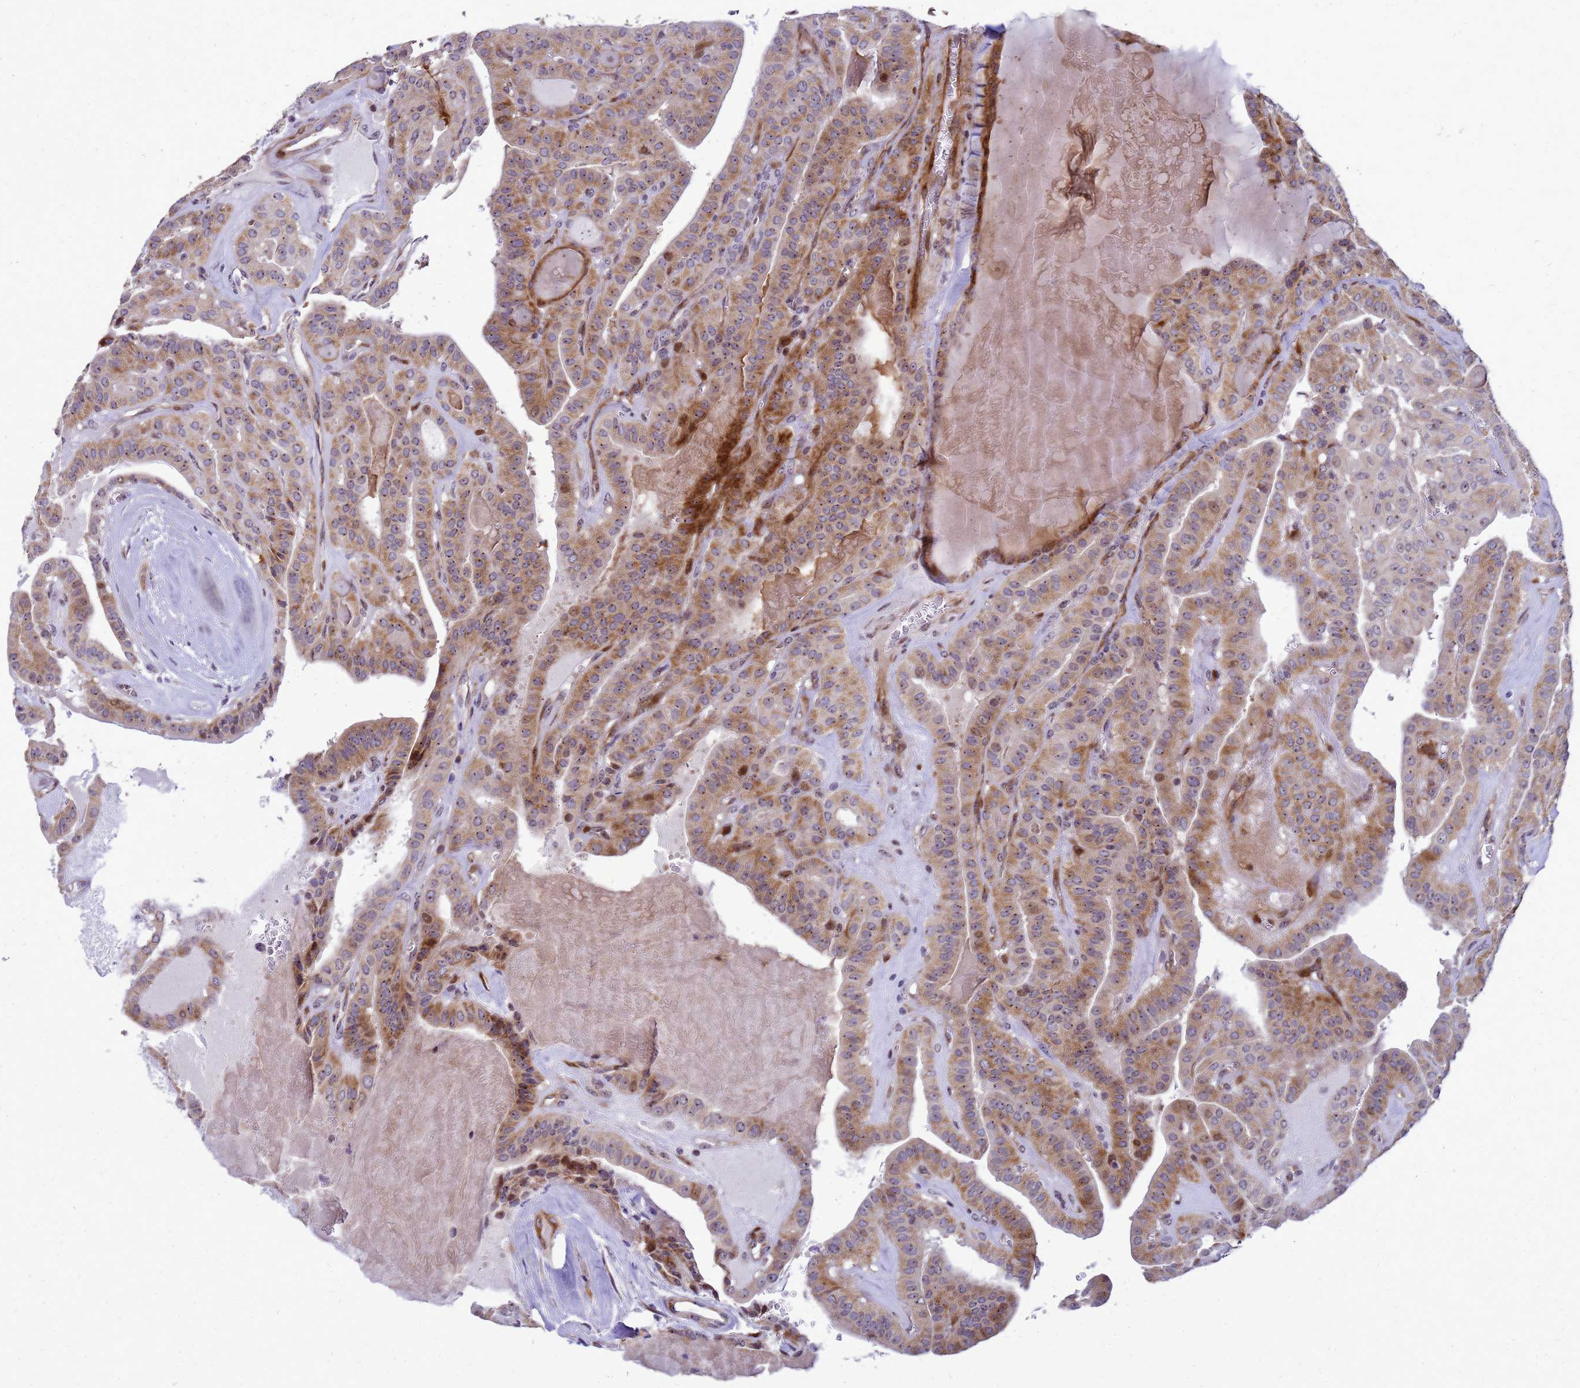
{"staining": {"intensity": "moderate", "quantity": ">75%", "location": "cytoplasmic/membranous"}, "tissue": "thyroid cancer", "cell_type": "Tumor cells", "image_type": "cancer", "snomed": [{"axis": "morphology", "description": "Papillary adenocarcinoma, NOS"}, {"axis": "topography", "description": "Thyroid gland"}], "caption": "Immunohistochemistry staining of thyroid cancer, which displays medium levels of moderate cytoplasmic/membranous staining in approximately >75% of tumor cells indicating moderate cytoplasmic/membranous protein positivity. The staining was performed using DAB (3,3'-diaminobenzidine) (brown) for protein detection and nuclei were counterstained in hematoxylin (blue).", "gene": "RSPO1", "patient": {"sex": "male", "age": 52}}